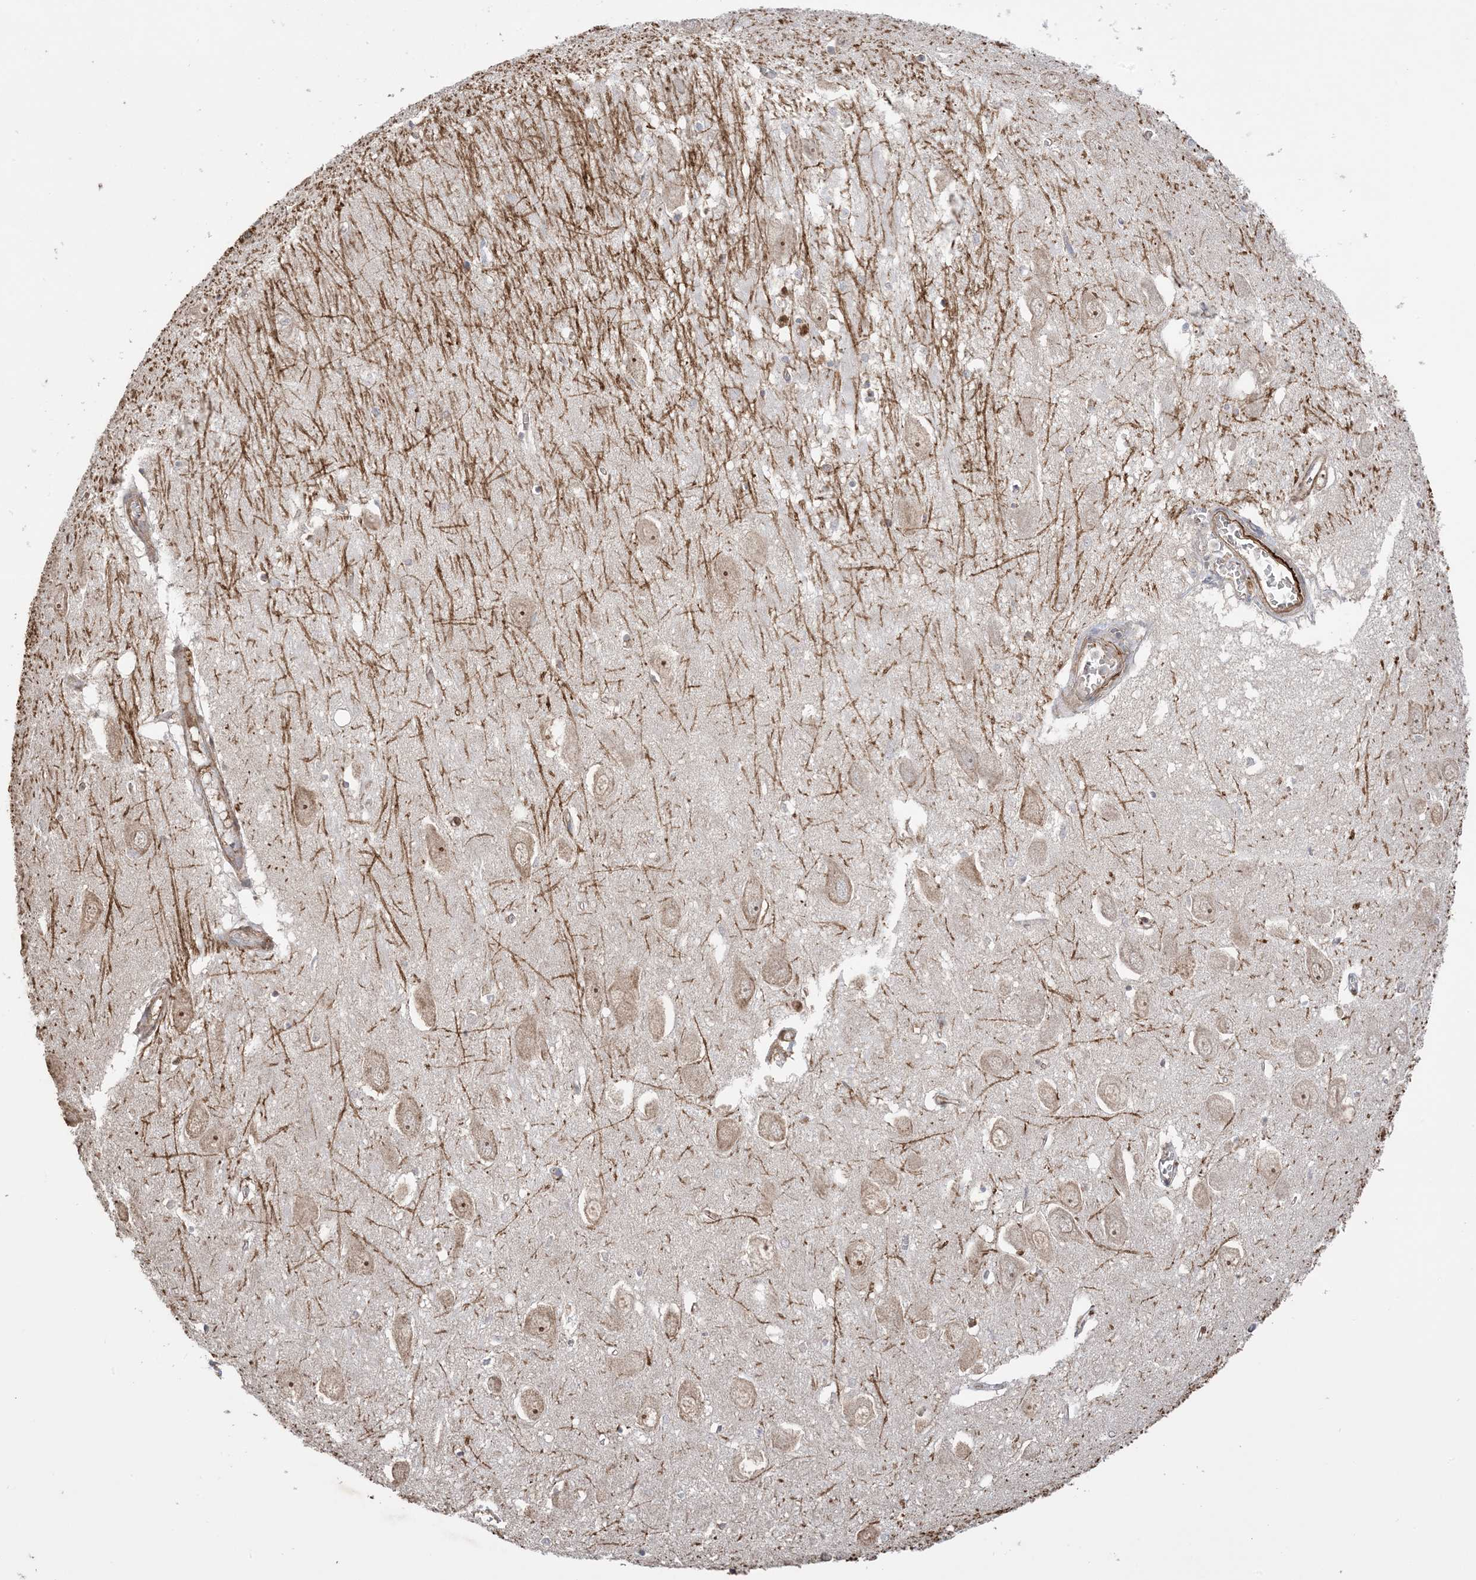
{"staining": {"intensity": "negative", "quantity": "none", "location": "none"}, "tissue": "hippocampus", "cell_type": "Glial cells", "image_type": "normal", "snomed": [{"axis": "morphology", "description": "Normal tissue, NOS"}, {"axis": "topography", "description": "Hippocampus"}], "caption": "Glial cells show no significant protein staining in normal hippocampus. (DAB immunohistochemistry with hematoxylin counter stain).", "gene": "XRN1", "patient": {"sex": "female", "age": 64}}